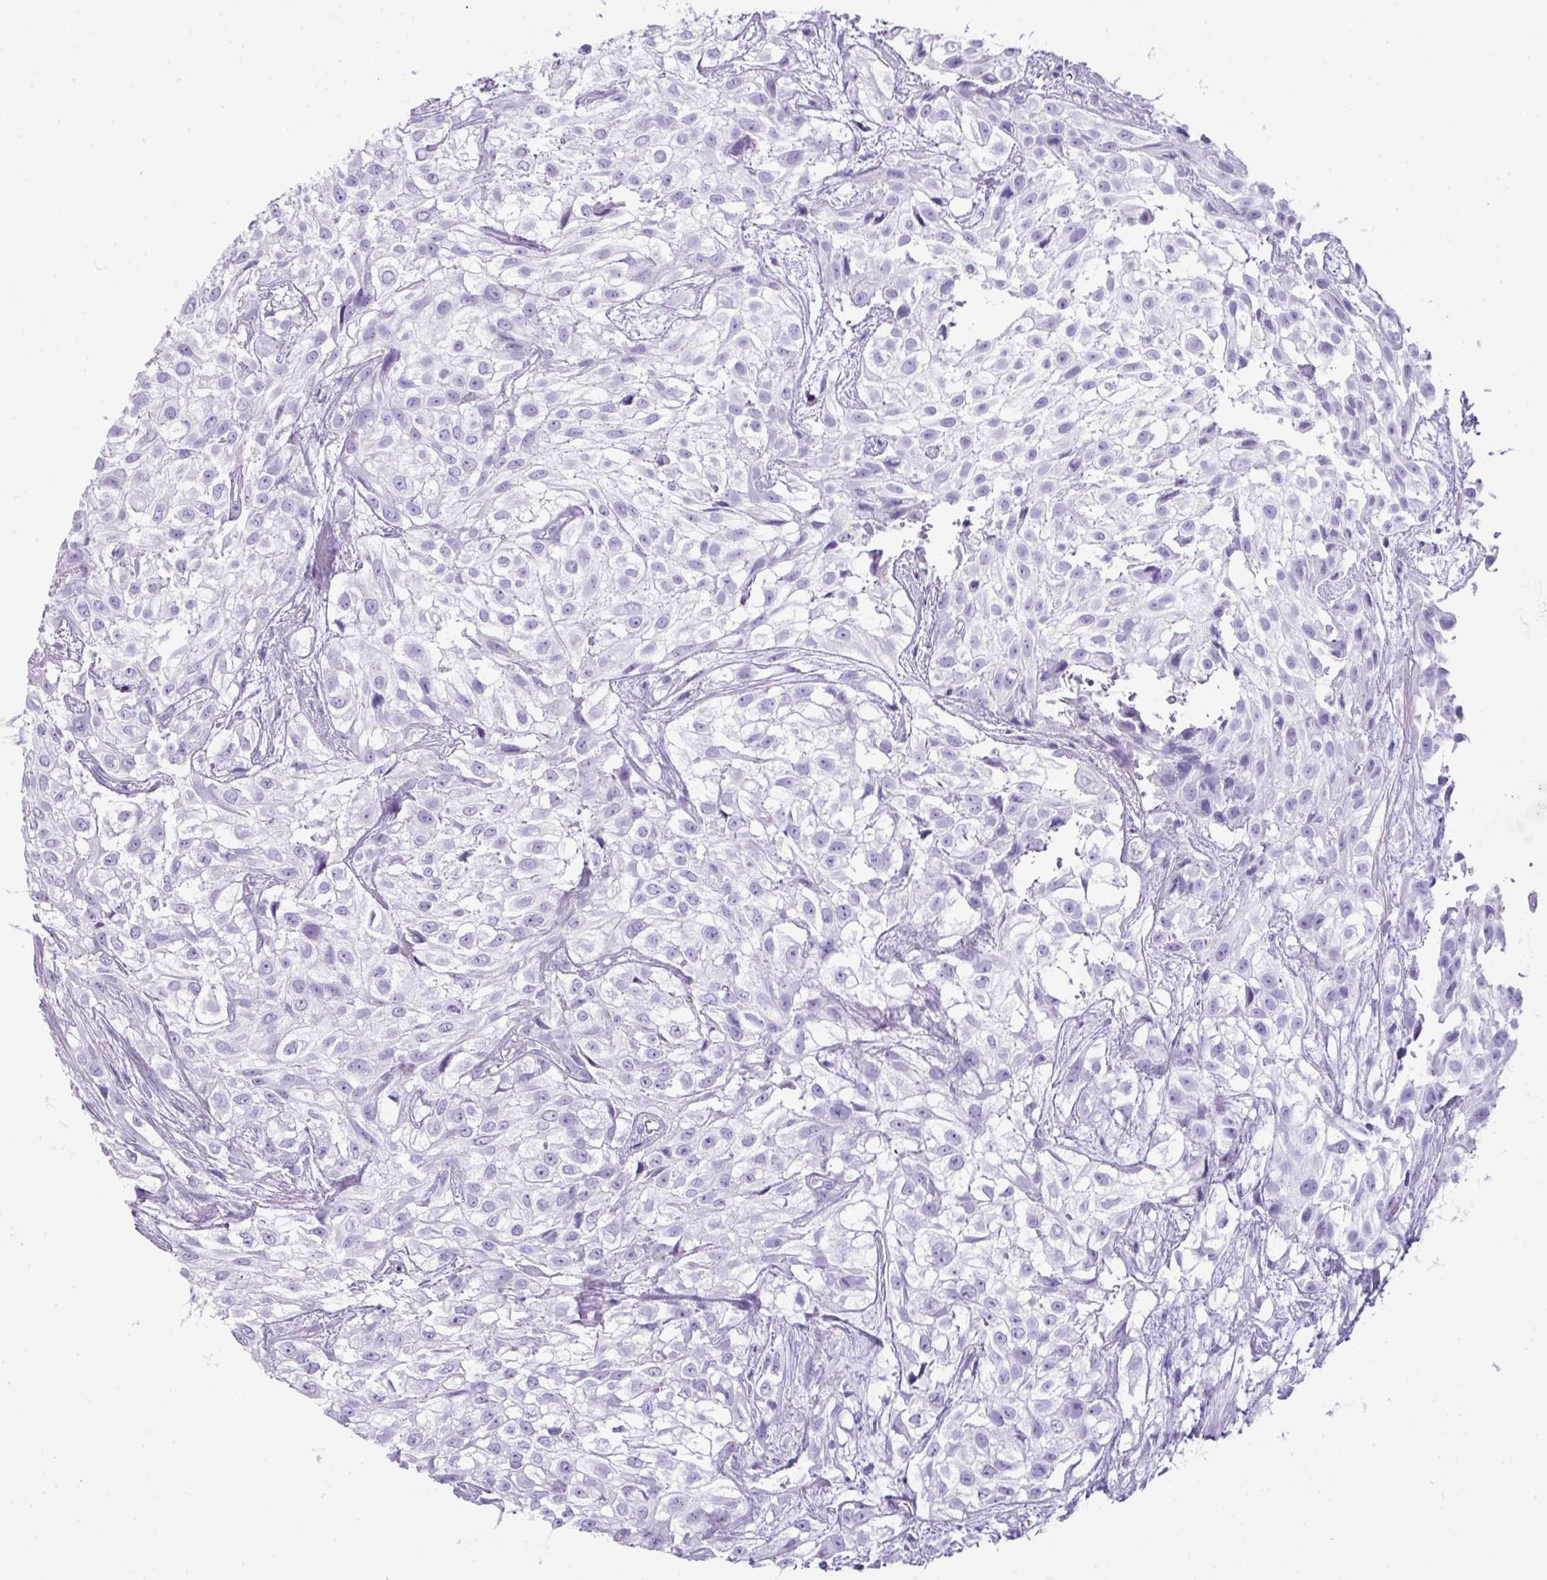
{"staining": {"intensity": "negative", "quantity": "none", "location": "none"}, "tissue": "urothelial cancer", "cell_type": "Tumor cells", "image_type": "cancer", "snomed": [{"axis": "morphology", "description": "Urothelial carcinoma, High grade"}, {"axis": "topography", "description": "Urinary bladder"}], "caption": "DAB immunohistochemical staining of human high-grade urothelial carcinoma reveals no significant expression in tumor cells.", "gene": "TNP1", "patient": {"sex": "male", "age": 56}}